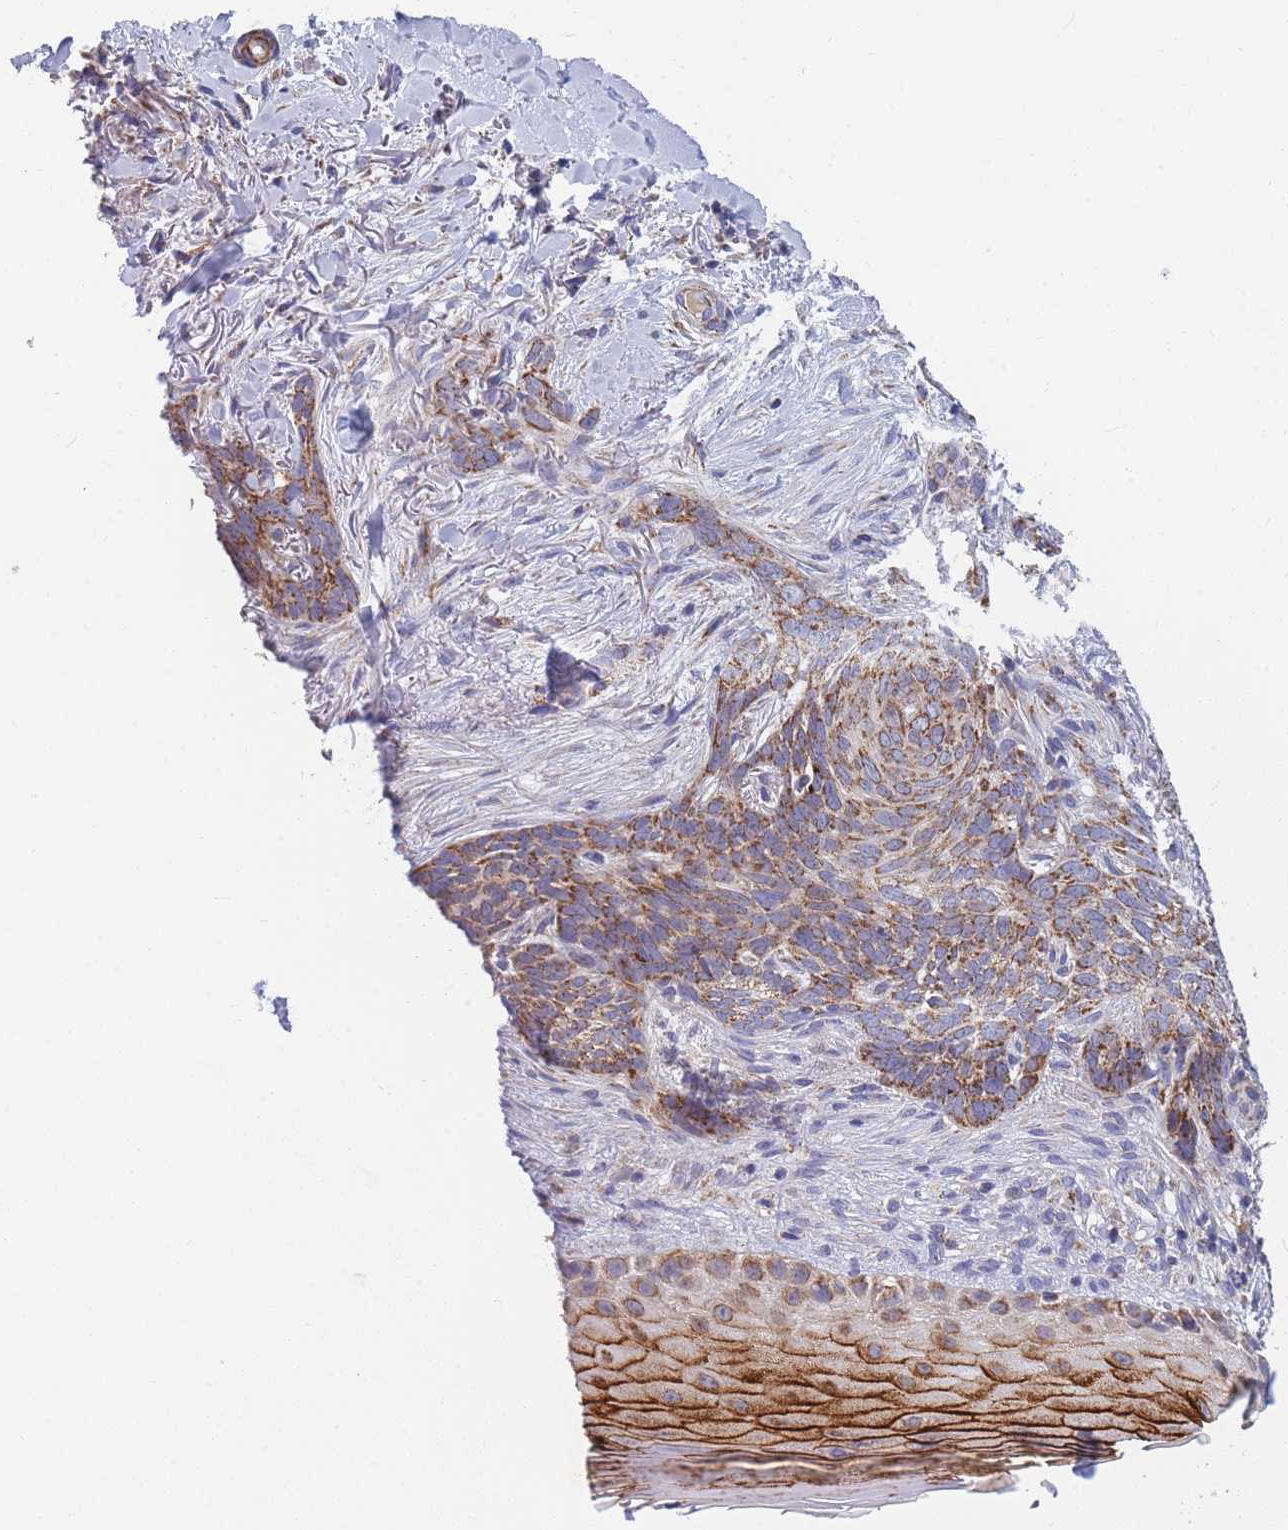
{"staining": {"intensity": "moderate", "quantity": ">75%", "location": "cytoplasmic/membranous"}, "tissue": "skin cancer", "cell_type": "Tumor cells", "image_type": "cancer", "snomed": [{"axis": "morphology", "description": "Normal tissue, NOS"}, {"axis": "morphology", "description": "Basal cell carcinoma"}, {"axis": "topography", "description": "Skin"}], "caption": "Immunohistochemical staining of human skin cancer reveals medium levels of moderate cytoplasmic/membranous staining in approximately >75% of tumor cells.", "gene": "MRPS11", "patient": {"sex": "female", "age": 67}}